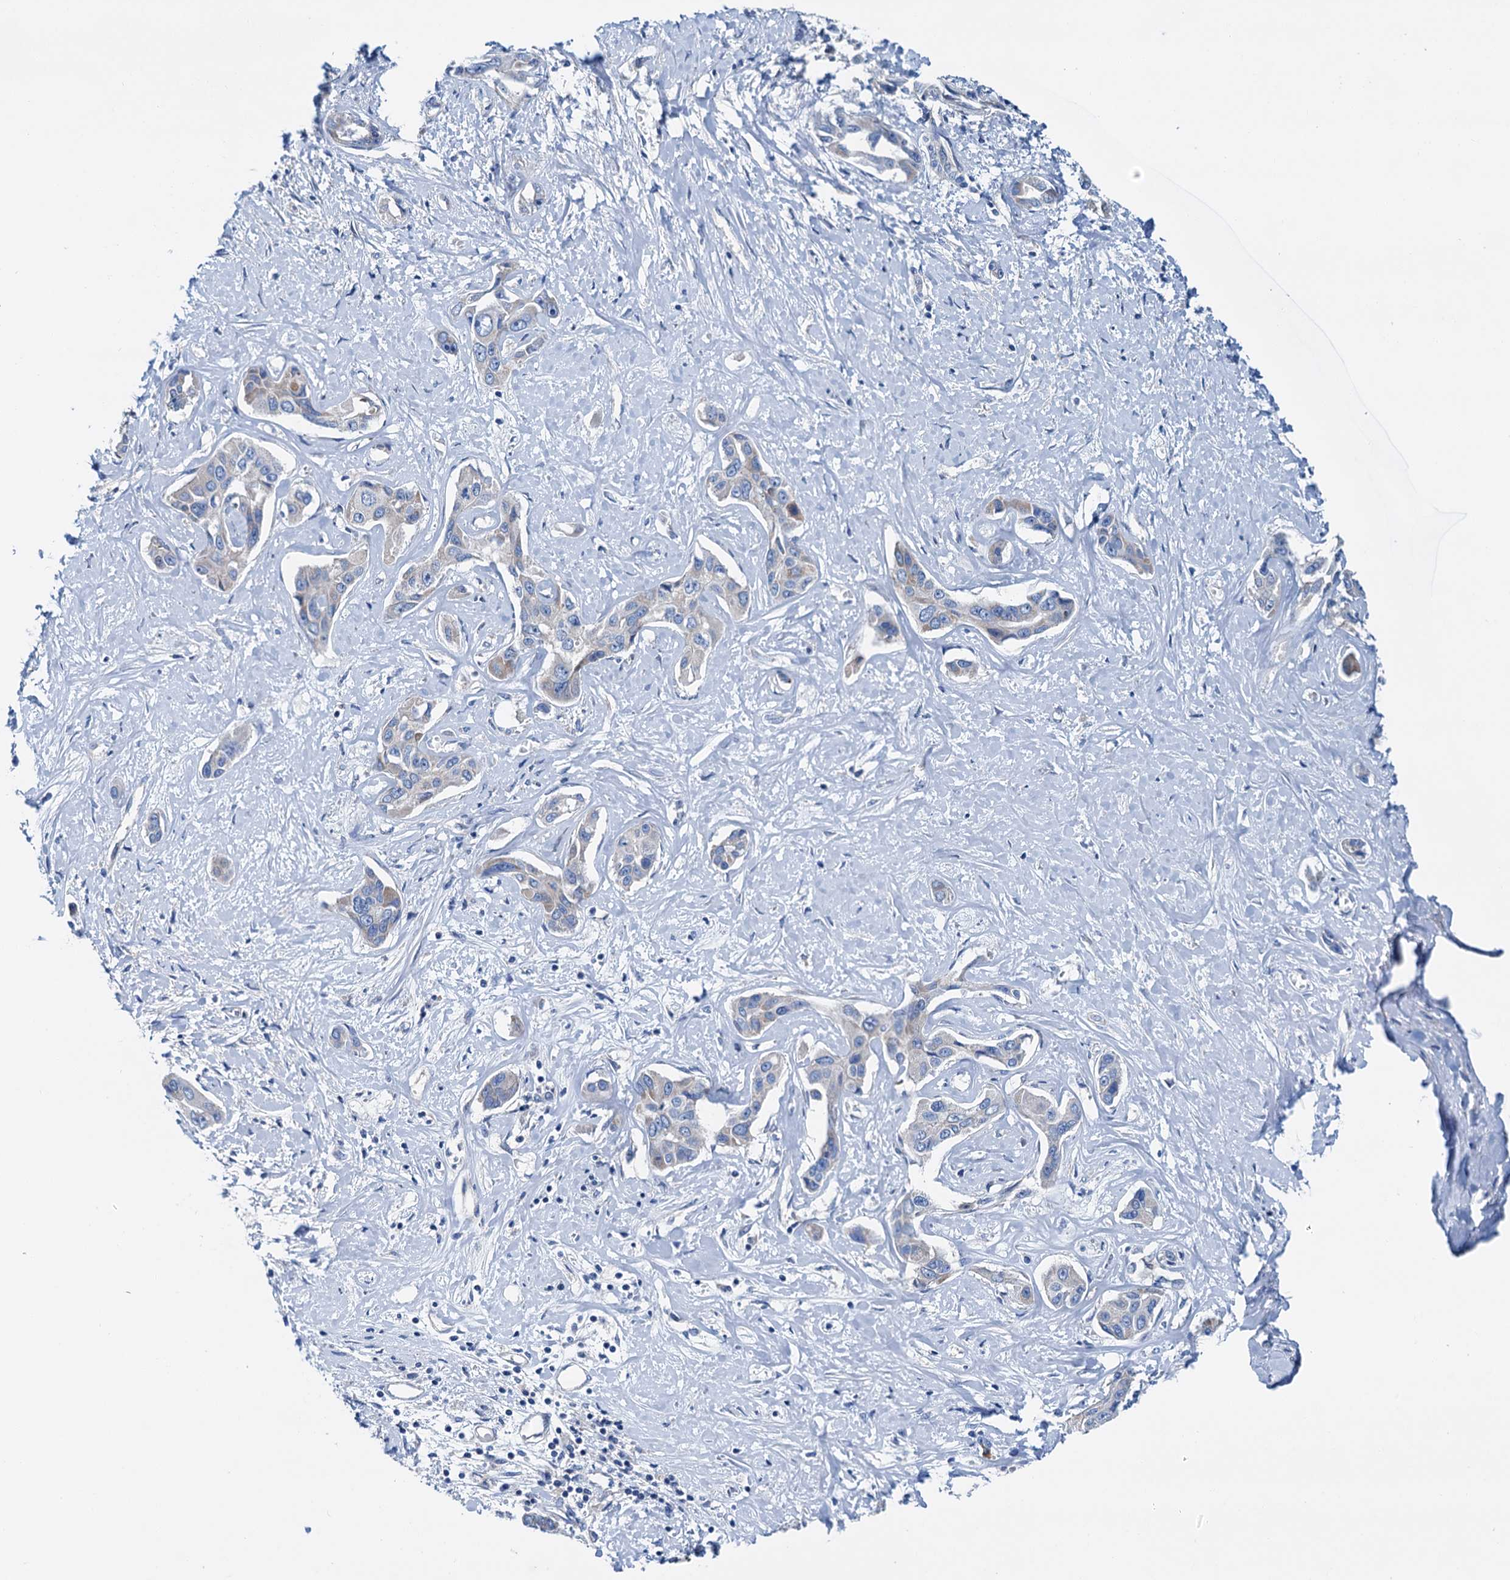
{"staining": {"intensity": "weak", "quantity": "<25%", "location": "cytoplasmic/membranous"}, "tissue": "liver cancer", "cell_type": "Tumor cells", "image_type": "cancer", "snomed": [{"axis": "morphology", "description": "Cholangiocarcinoma"}, {"axis": "topography", "description": "Liver"}], "caption": "Tumor cells show no significant protein expression in liver cancer (cholangiocarcinoma).", "gene": "KNDC1", "patient": {"sex": "male", "age": 59}}